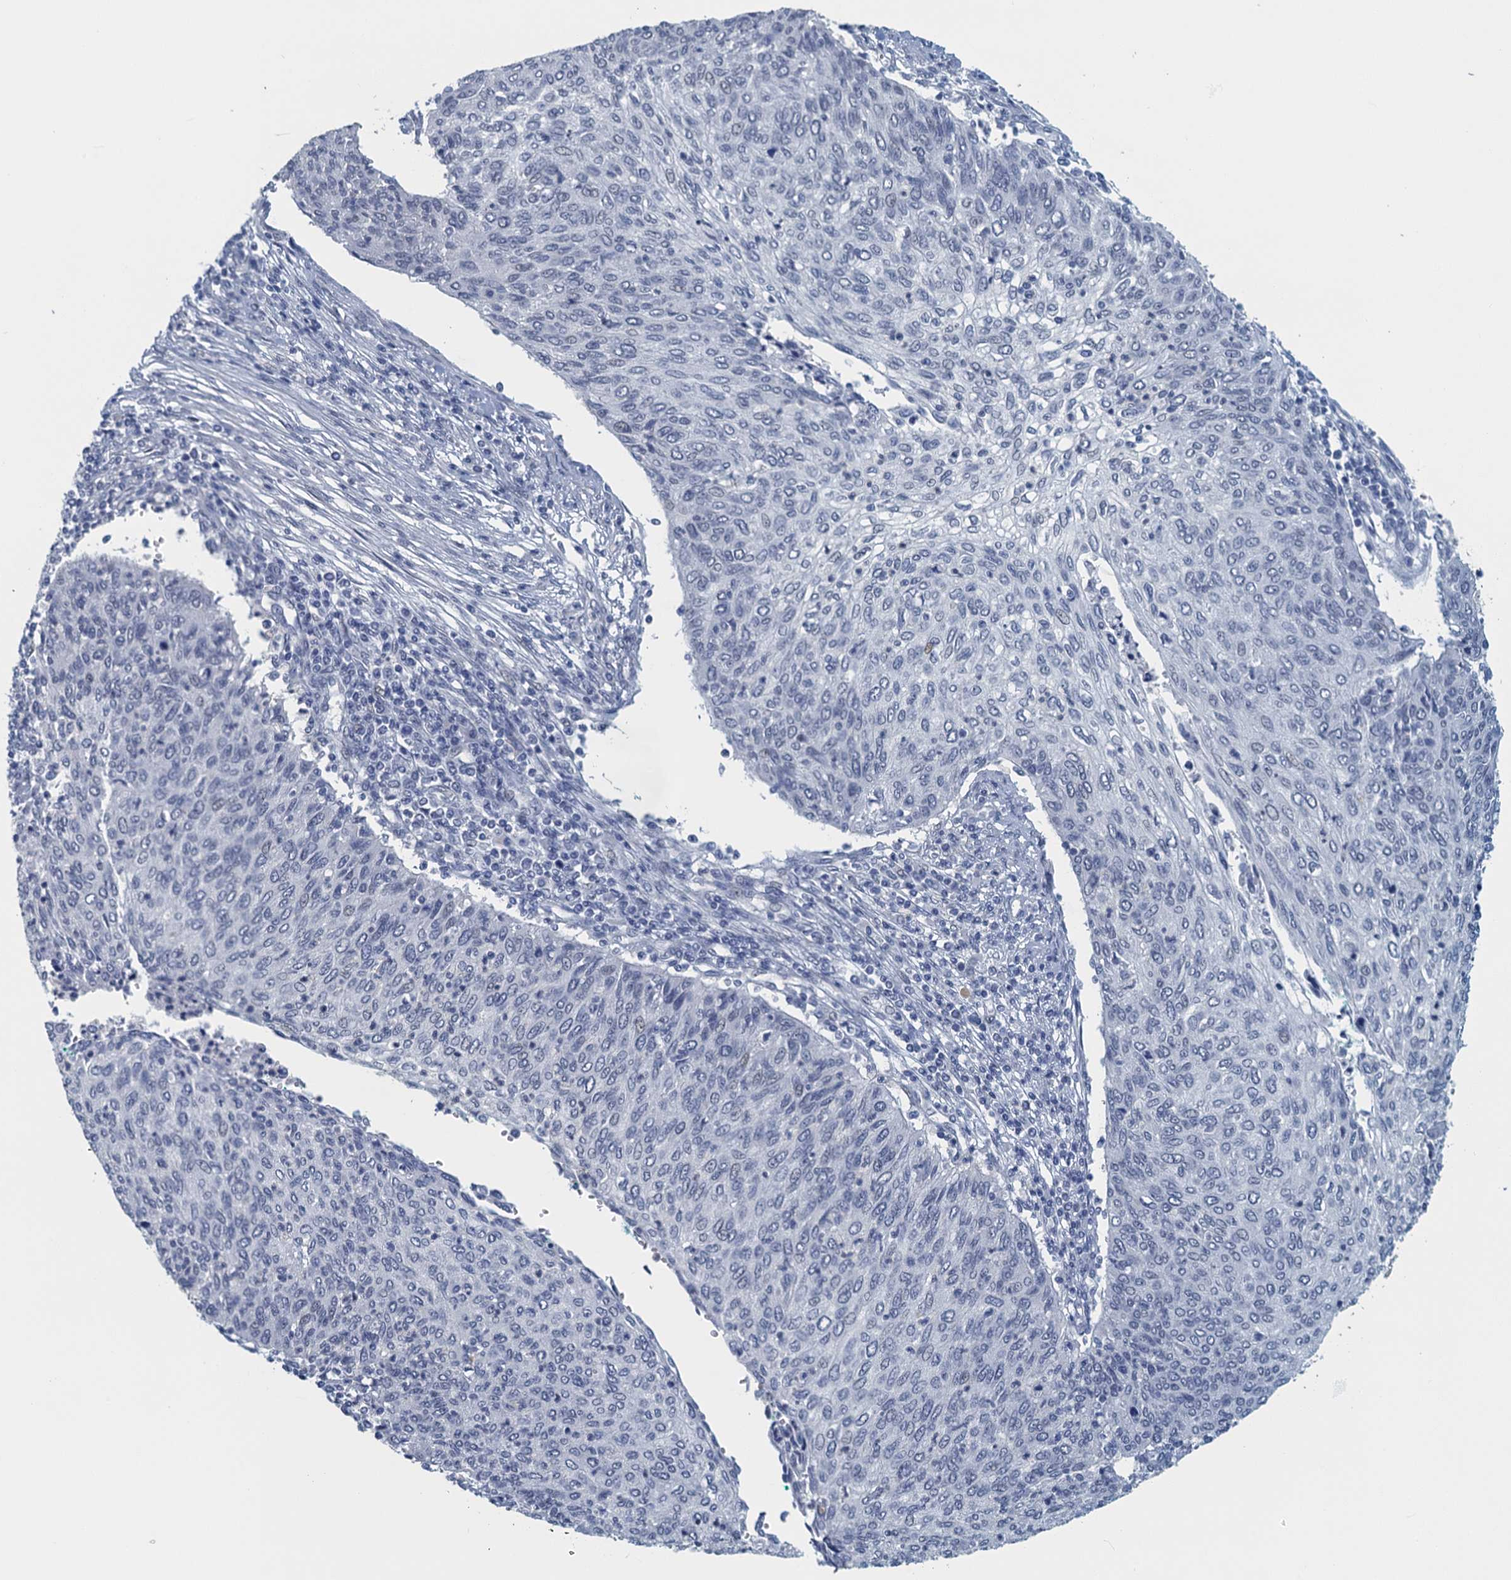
{"staining": {"intensity": "negative", "quantity": "none", "location": "none"}, "tissue": "cervical cancer", "cell_type": "Tumor cells", "image_type": "cancer", "snomed": [{"axis": "morphology", "description": "Squamous cell carcinoma, NOS"}, {"axis": "topography", "description": "Cervix"}], "caption": "There is no significant staining in tumor cells of cervical cancer (squamous cell carcinoma).", "gene": "TTLL9", "patient": {"sex": "female", "age": 38}}